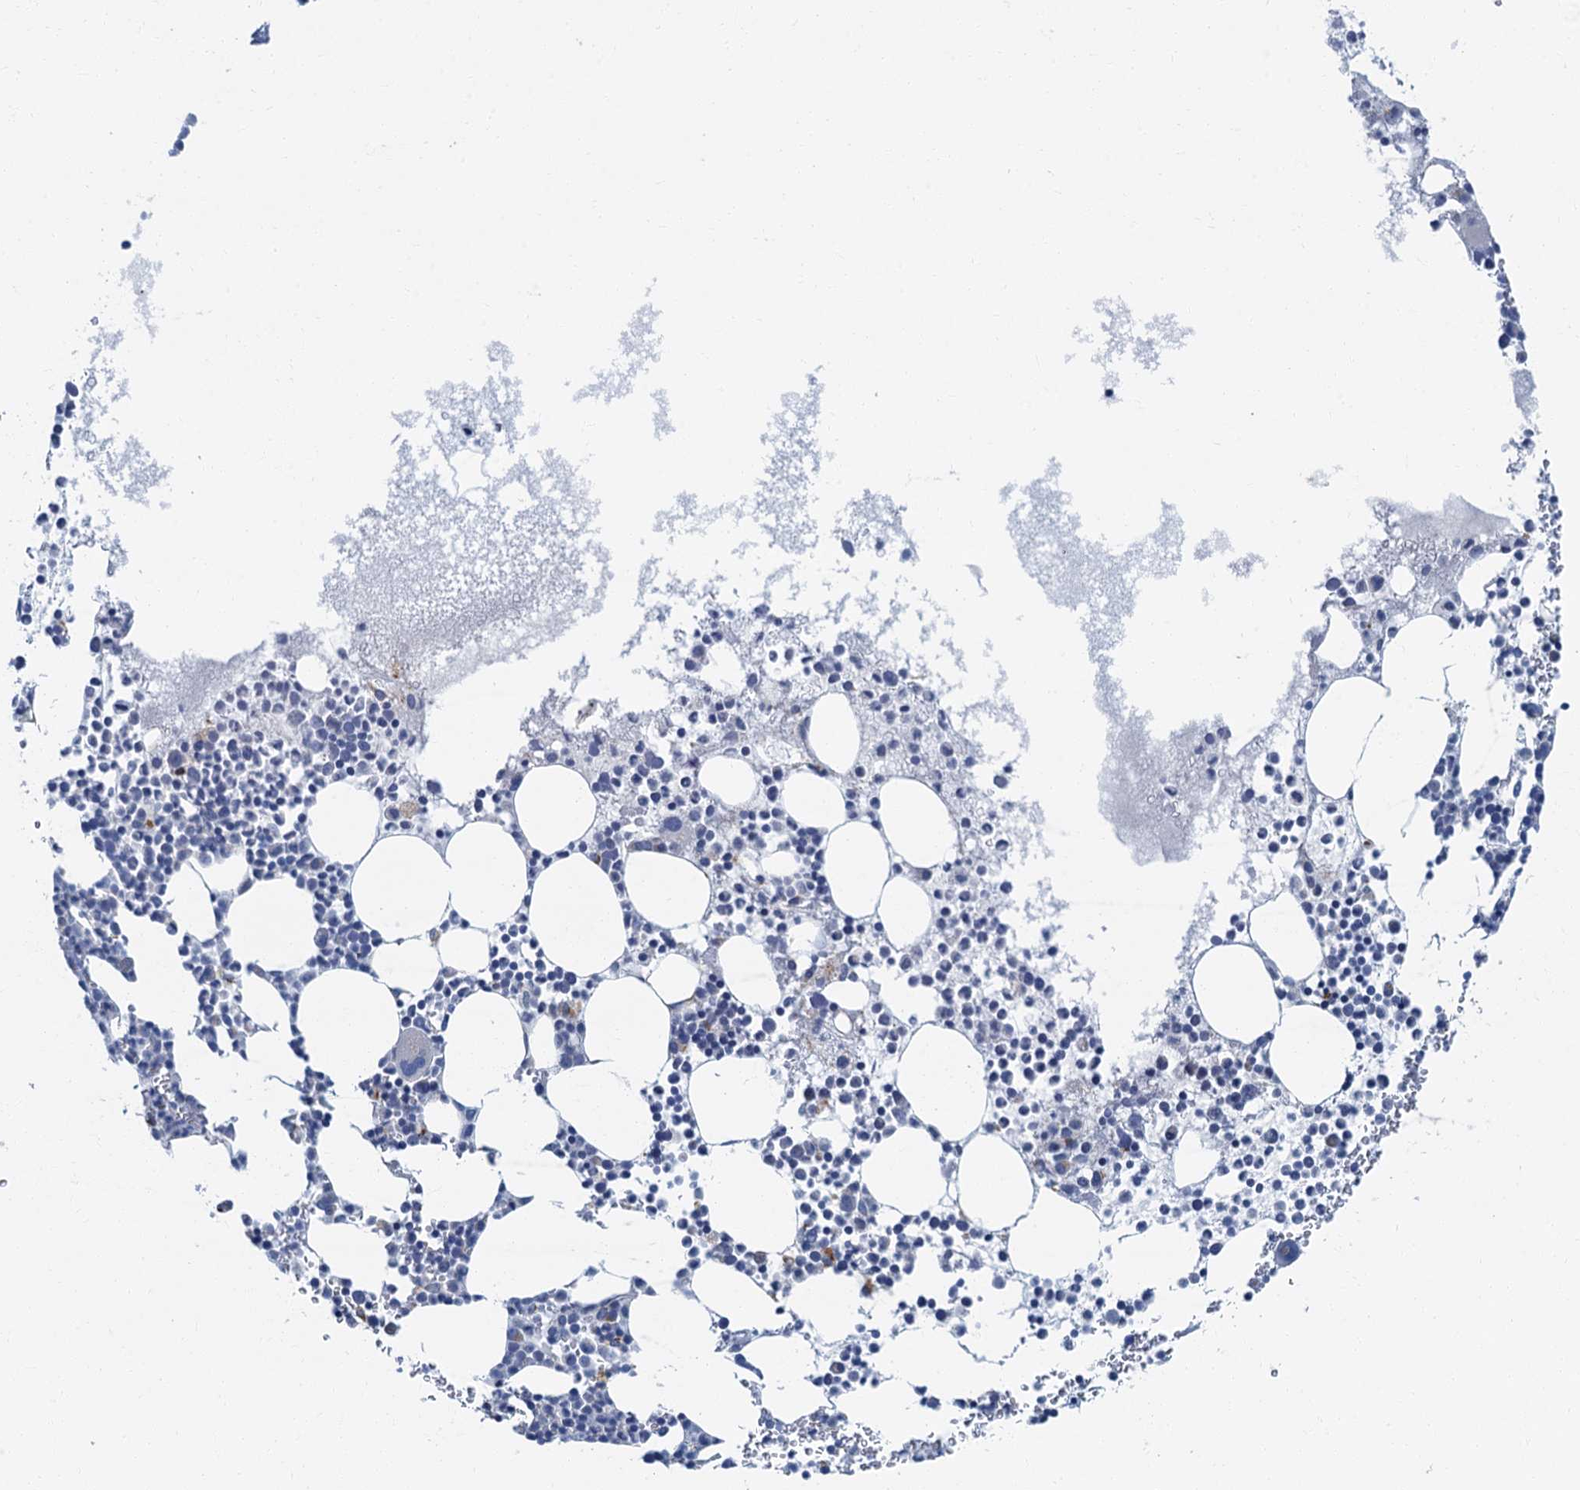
{"staining": {"intensity": "moderate", "quantity": "<25%", "location": "cytoplasmic/membranous"}, "tissue": "bone marrow", "cell_type": "Hematopoietic cells", "image_type": "normal", "snomed": [{"axis": "morphology", "description": "Normal tissue, NOS"}, {"axis": "topography", "description": "Bone marrow"}], "caption": "Immunohistochemical staining of unremarkable bone marrow exhibits <25% levels of moderate cytoplasmic/membranous protein staining in about <25% of hematopoietic cells.", "gene": "LYPD3", "patient": {"sex": "female", "age": 78}}